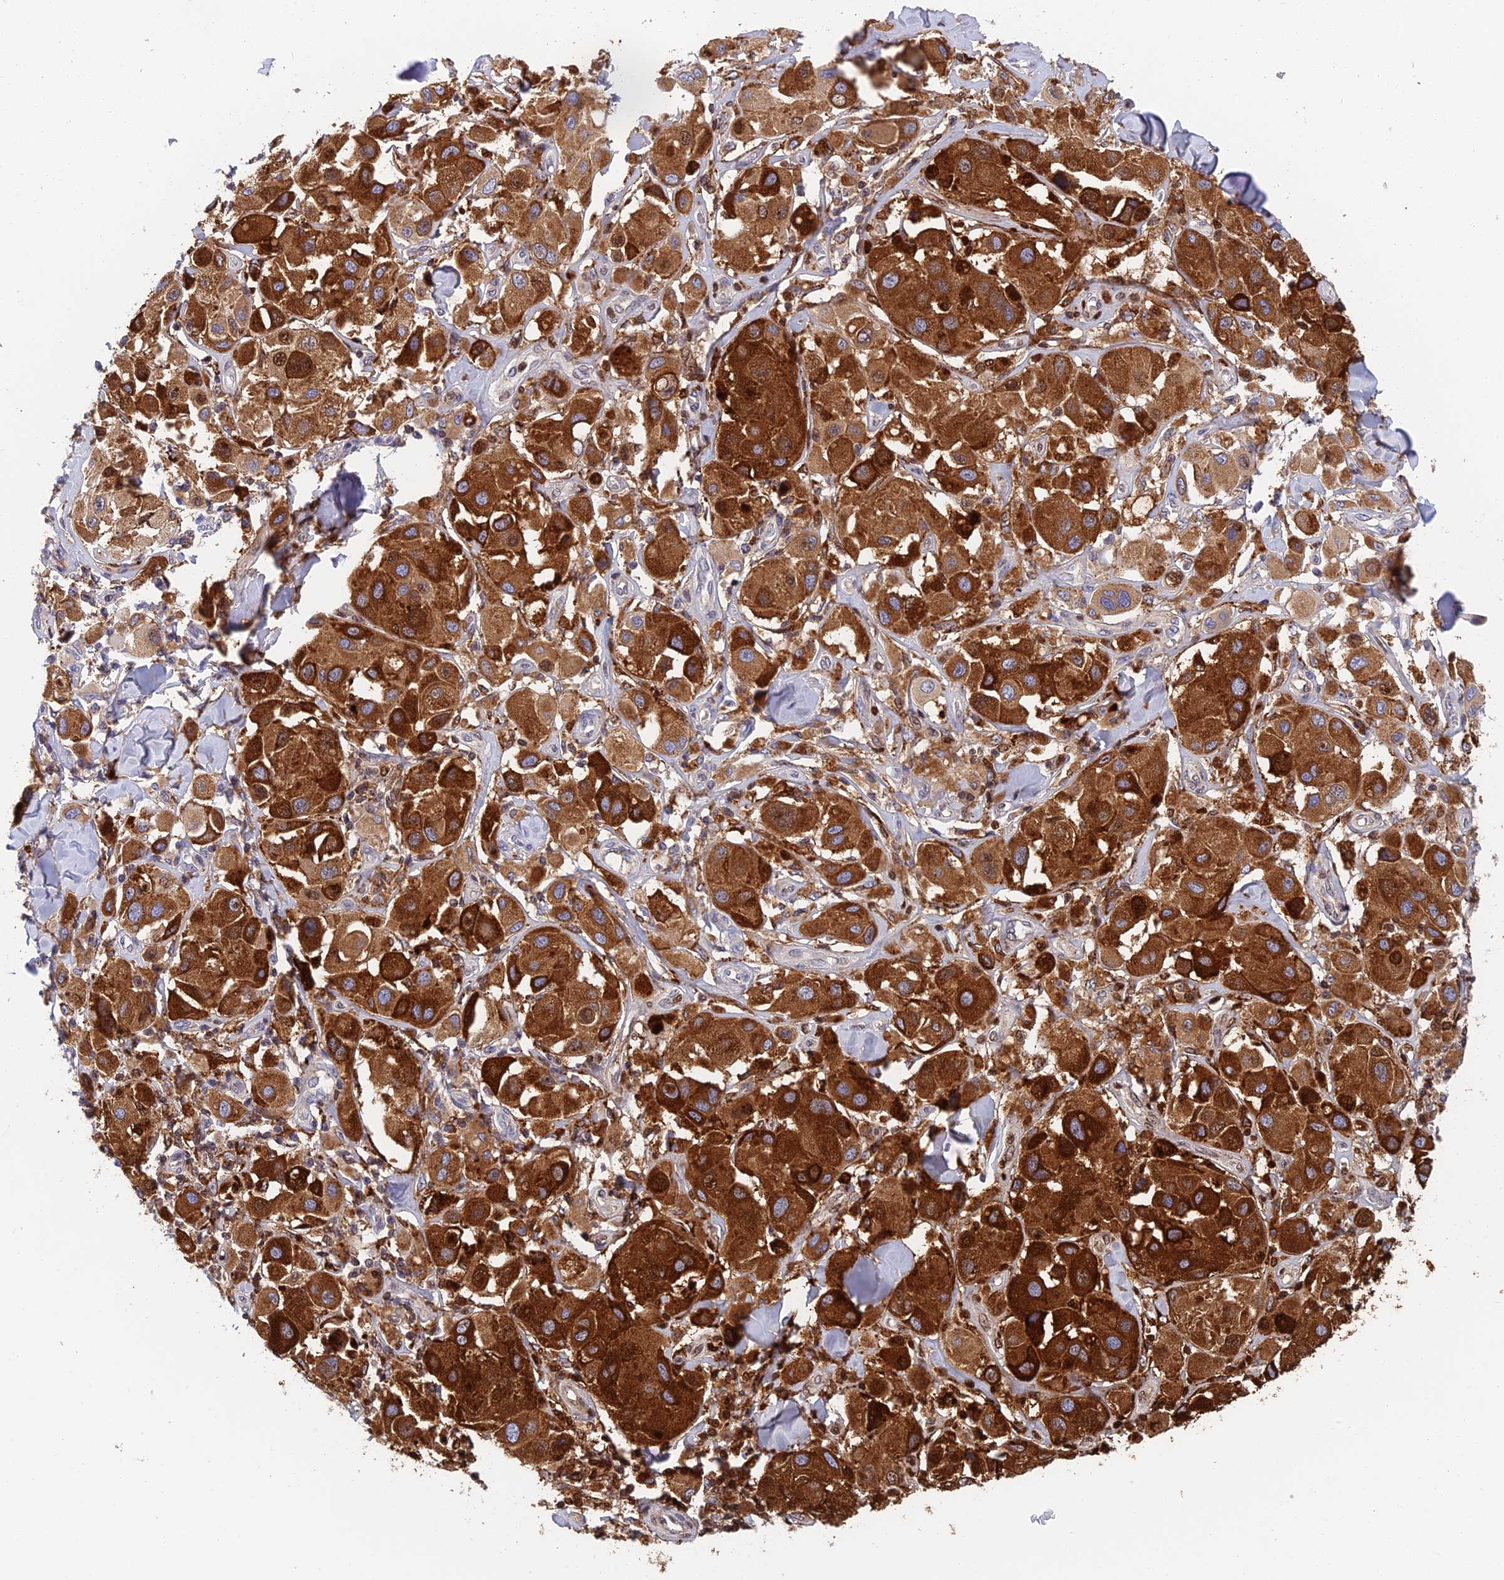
{"staining": {"intensity": "strong", "quantity": ">75%", "location": "cytoplasmic/membranous"}, "tissue": "melanoma", "cell_type": "Tumor cells", "image_type": "cancer", "snomed": [{"axis": "morphology", "description": "Malignant melanoma, Metastatic site"}, {"axis": "topography", "description": "Skin"}], "caption": "Brown immunohistochemical staining in malignant melanoma (metastatic site) demonstrates strong cytoplasmic/membranous expression in approximately >75% of tumor cells.", "gene": "ADAMTS13", "patient": {"sex": "male", "age": 41}}